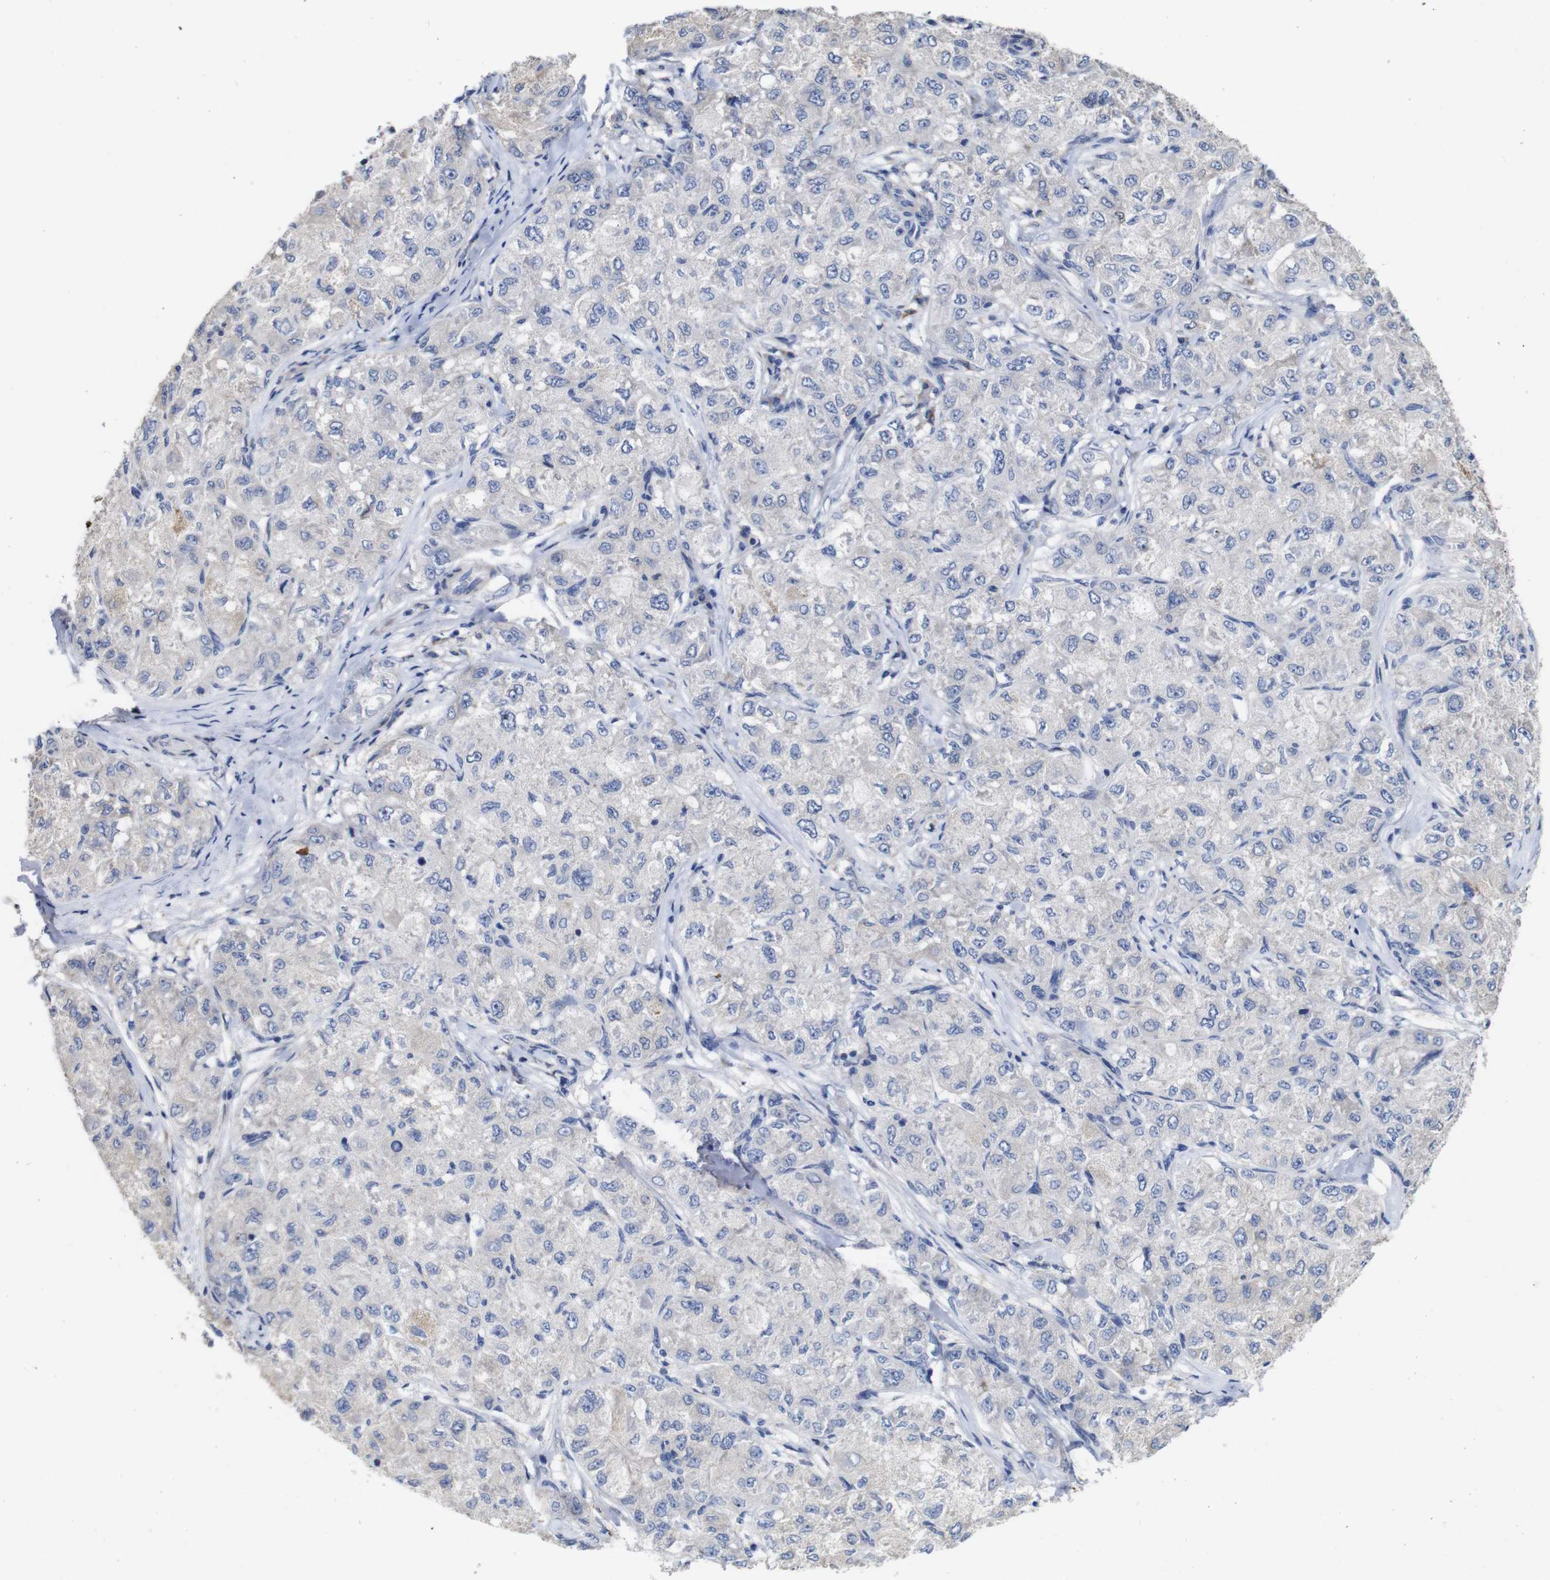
{"staining": {"intensity": "weak", "quantity": "<25%", "location": "cytoplasmic/membranous"}, "tissue": "liver cancer", "cell_type": "Tumor cells", "image_type": "cancer", "snomed": [{"axis": "morphology", "description": "Carcinoma, Hepatocellular, NOS"}, {"axis": "topography", "description": "Liver"}], "caption": "Tumor cells show no significant expression in liver cancer.", "gene": "TCEAL9", "patient": {"sex": "male", "age": 80}}